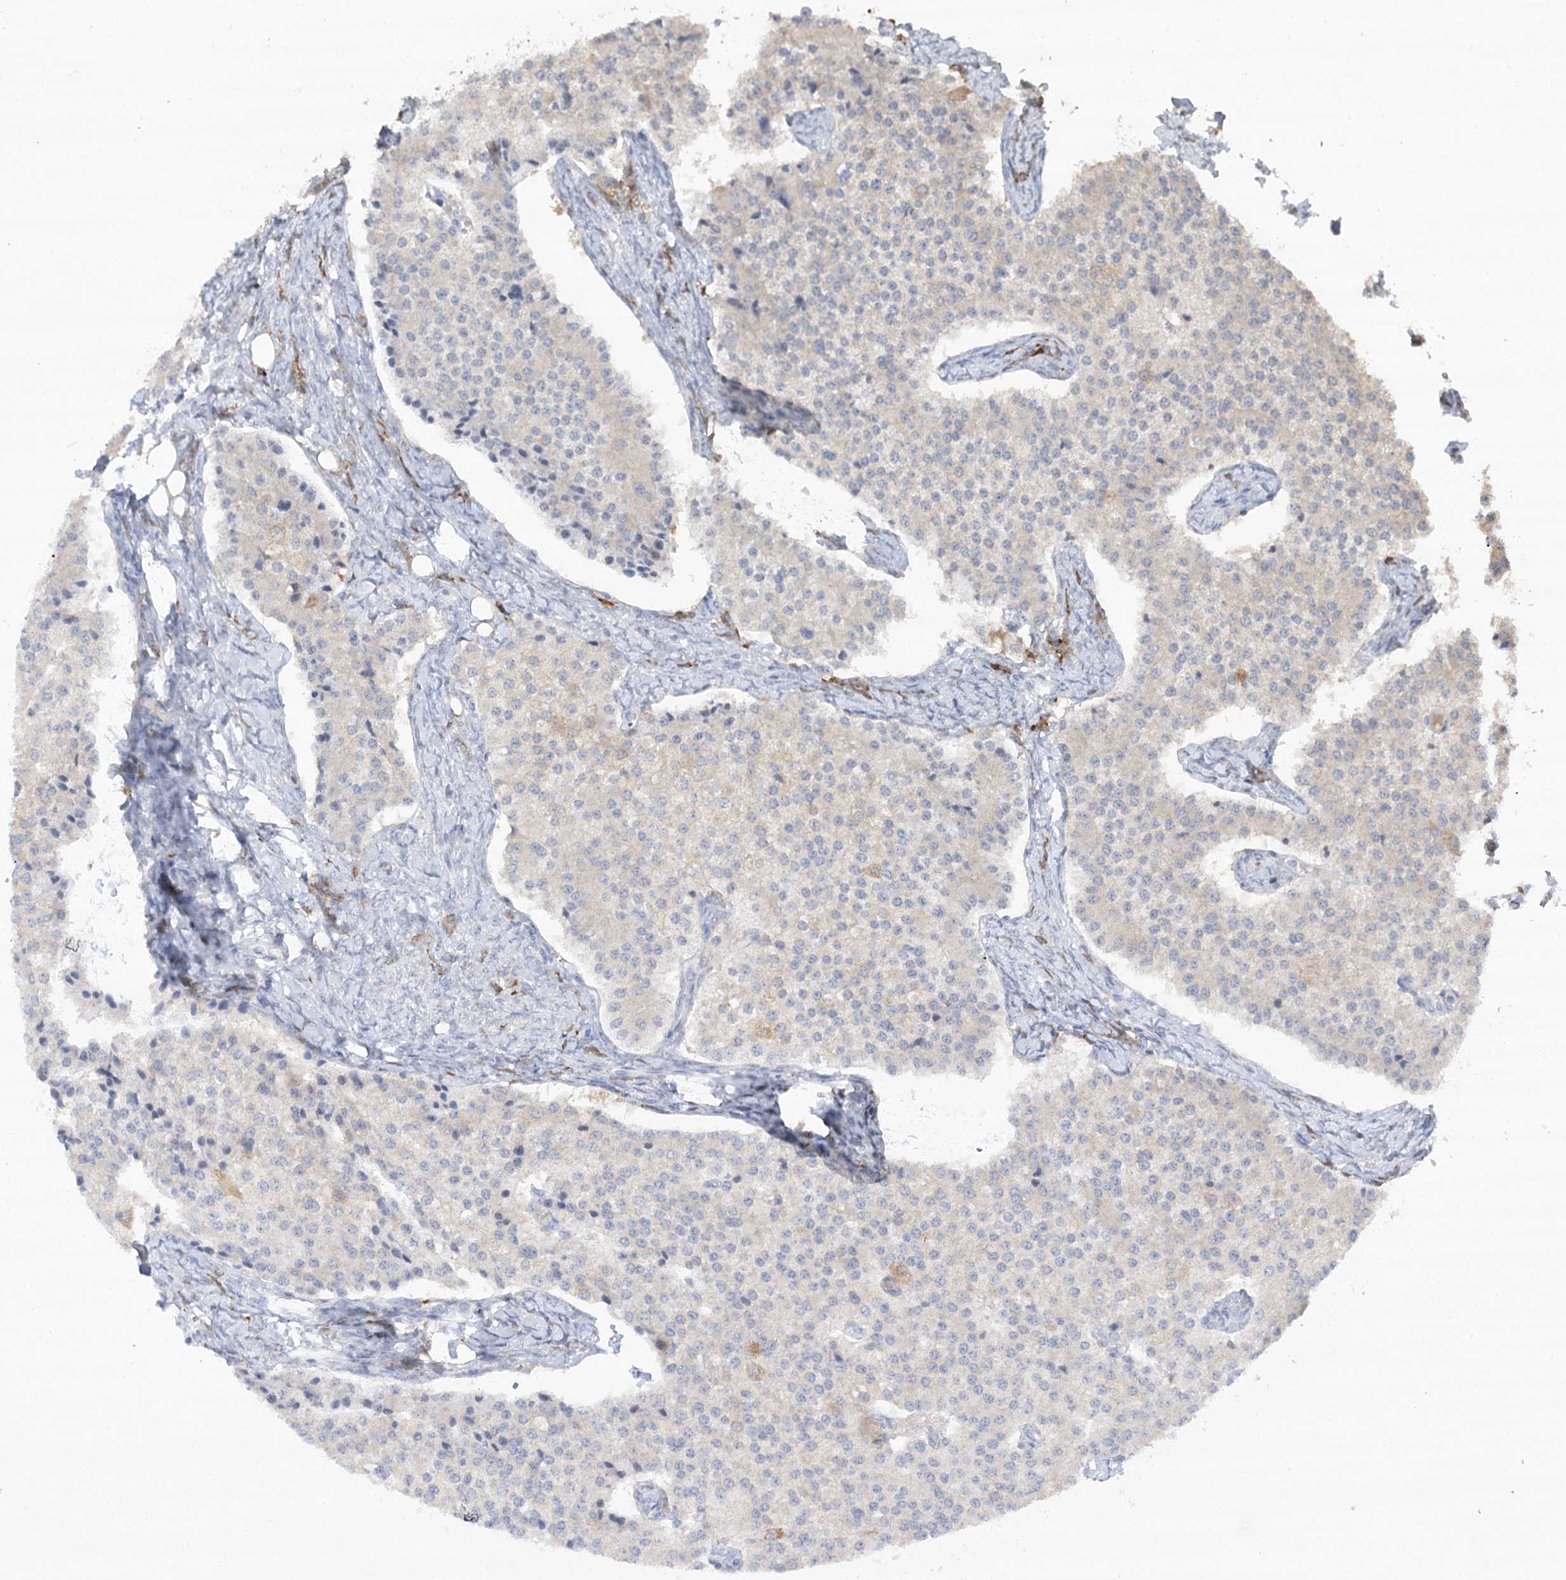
{"staining": {"intensity": "negative", "quantity": "none", "location": "none"}, "tissue": "carcinoid", "cell_type": "Tumor cells", "image_type": "cancer", "snomed": [{"axis": "morphology", "description": "Carcinoid, malignant, NOS"}, {"axis": "topography", "description": "Colon"}], "caption": "Tumor cells are negative for protein expression in human malignant carcinoid.", "gene": "TRAF3IP1", "patient": {"sex": "female", "age": 52}}